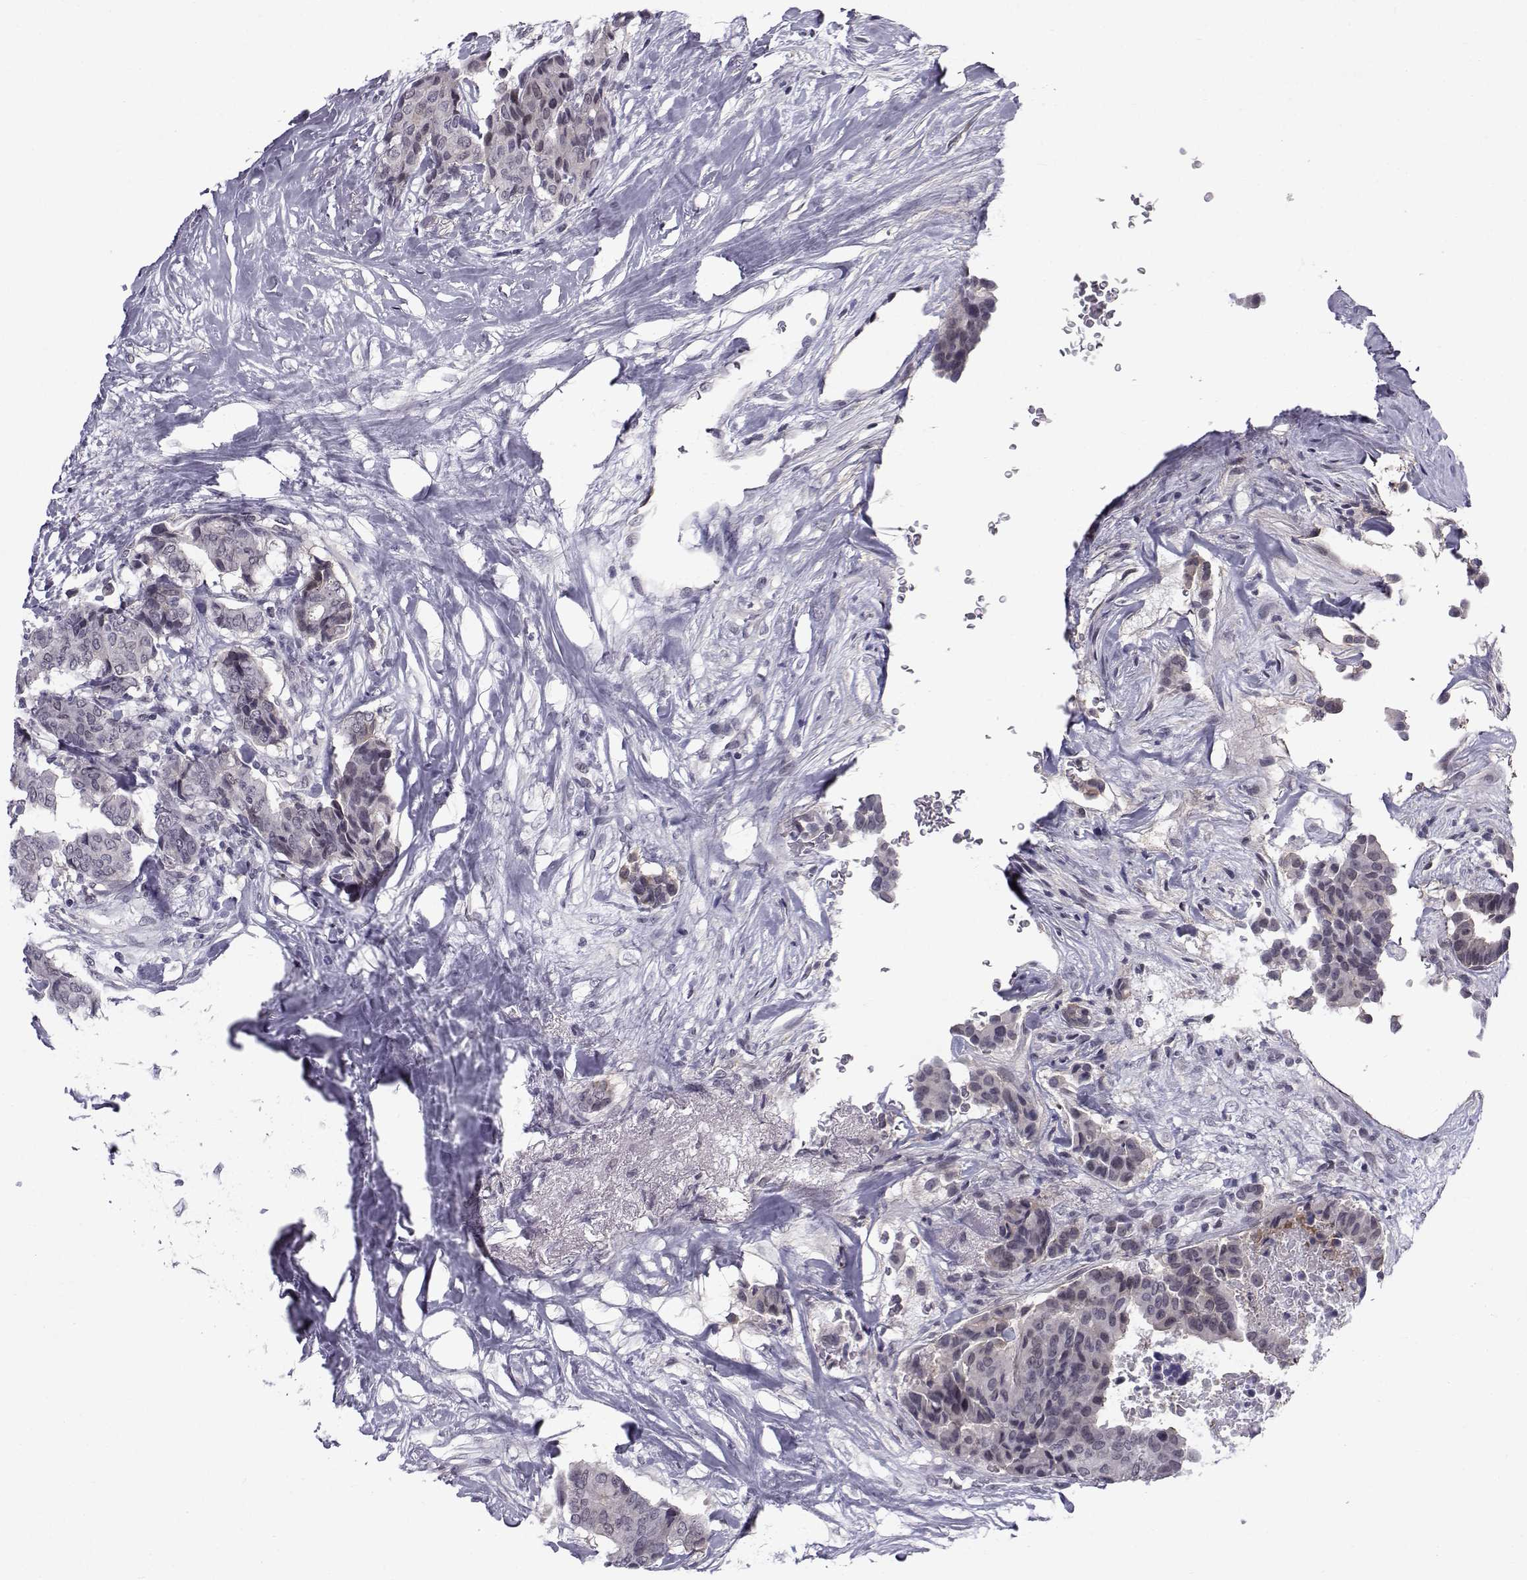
{"staining": {"intensity": "negative", "quantity": "none", "location": "none"}, "tissue": "breast cancer", "cell_type": "Tumor cells", "image_type": "cancer", "snomed": [{"axis": "morphology", "description": "Duct carcinoma"}, {"axis": "topography", "description": "Breast"}], "caption": "This is an immunohistochemistry (IHC) image of human breast cancer. There is no staining in tumor cells.", "gene": "RBM24", "patient": {"sex": "female", "age": 75}}